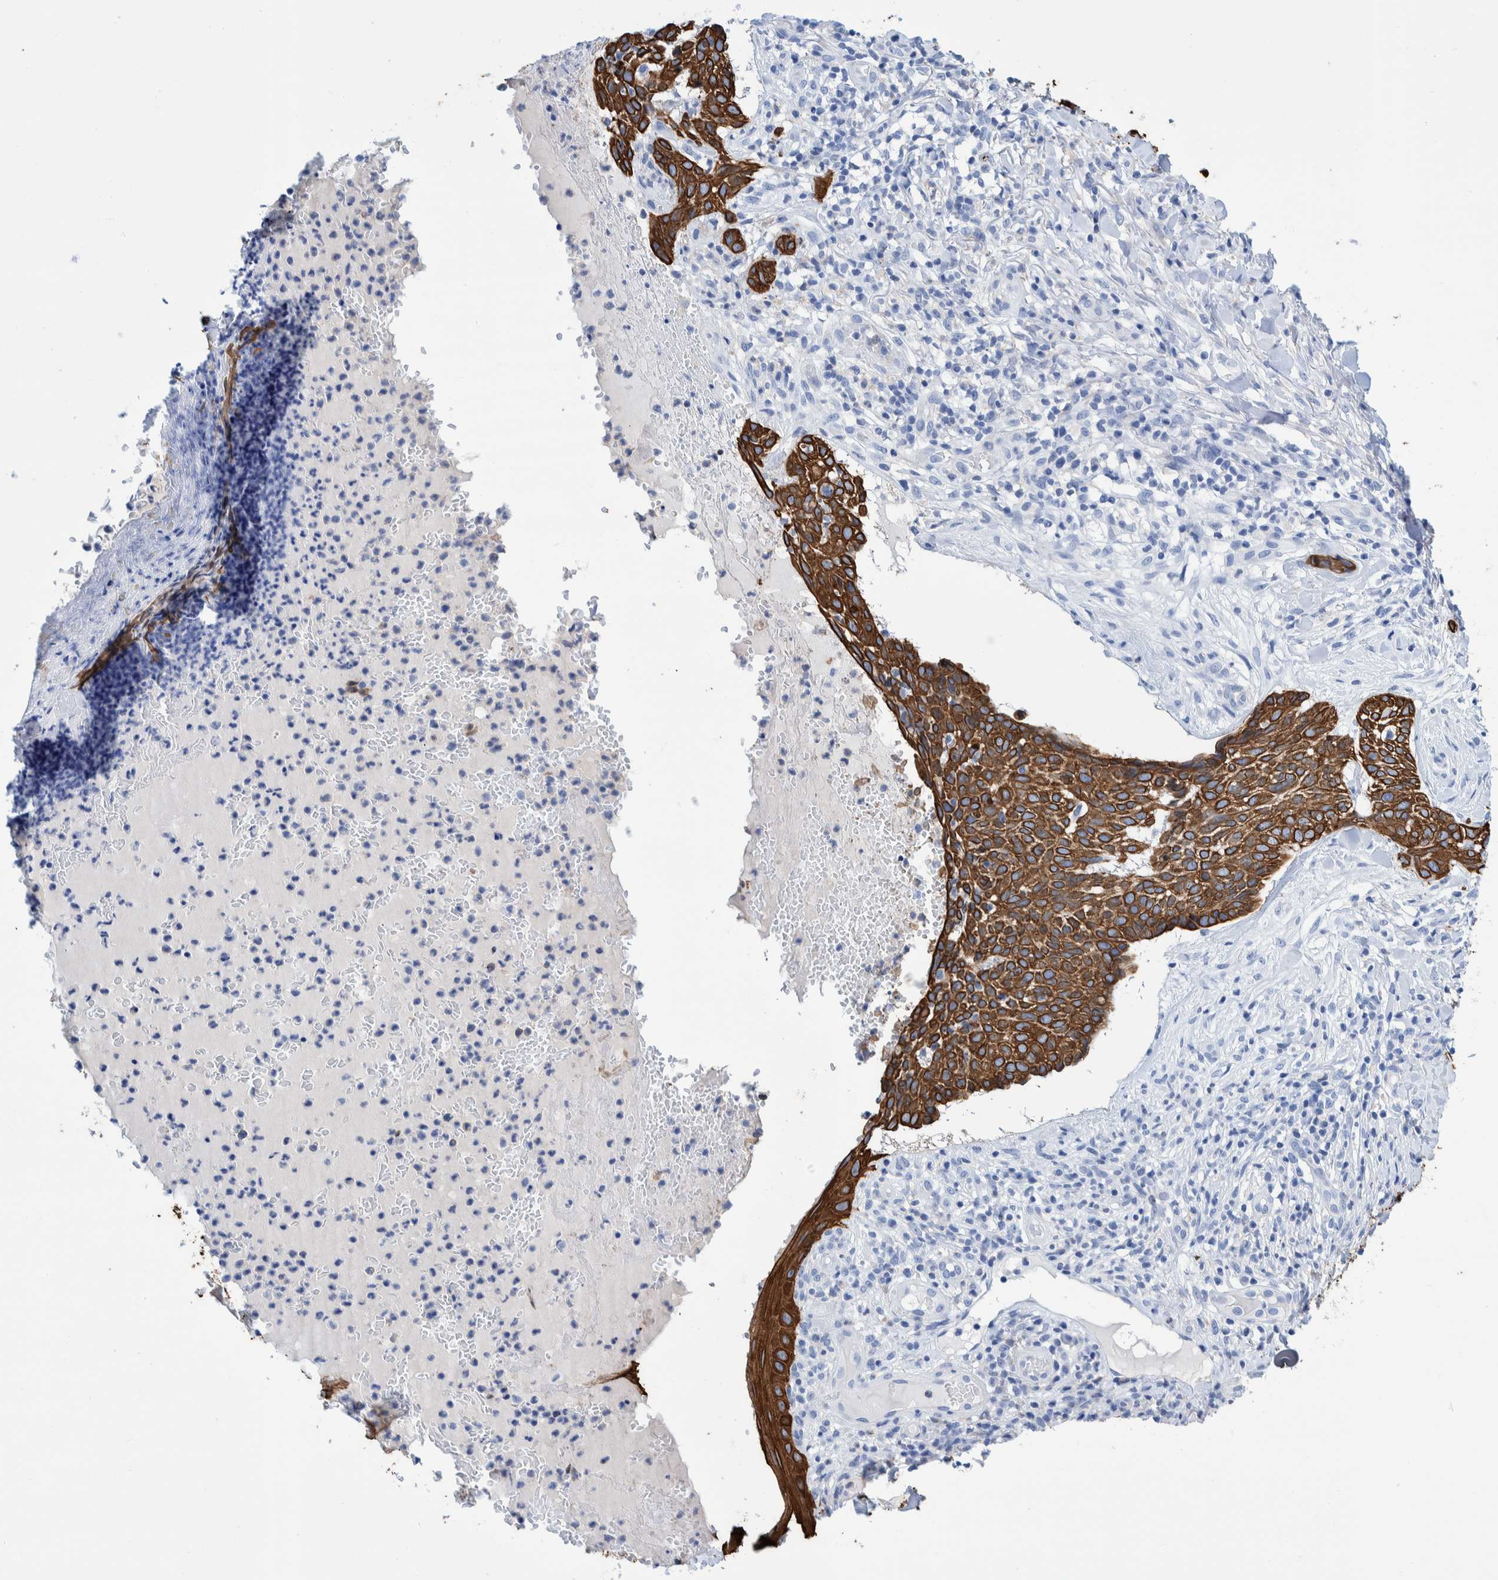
{"staining": {"intensity": "strong", "quantity": ">75%", "location": "cytoplasmic/membranous"}, "tissue": "skin cancer", "cell_type": "Tumor cells", "image_type": "cancer", "snomed": [{"axis": "morphology", "description": "Normal tissue, NOS"}, {"axis": "morphology", "description": "Basal cell carcinoma"}, {"axis": "topography", "description": "Skin"}], "caption": "Immunohistochemical staining of human basal cell carcinoma (skin) exhibits high levels of strong cytoplasmic/membranous expression in approximately >75% of tumor cells.", "gene": "KRT14", "patient": {"sex": "male", "age": 67}}